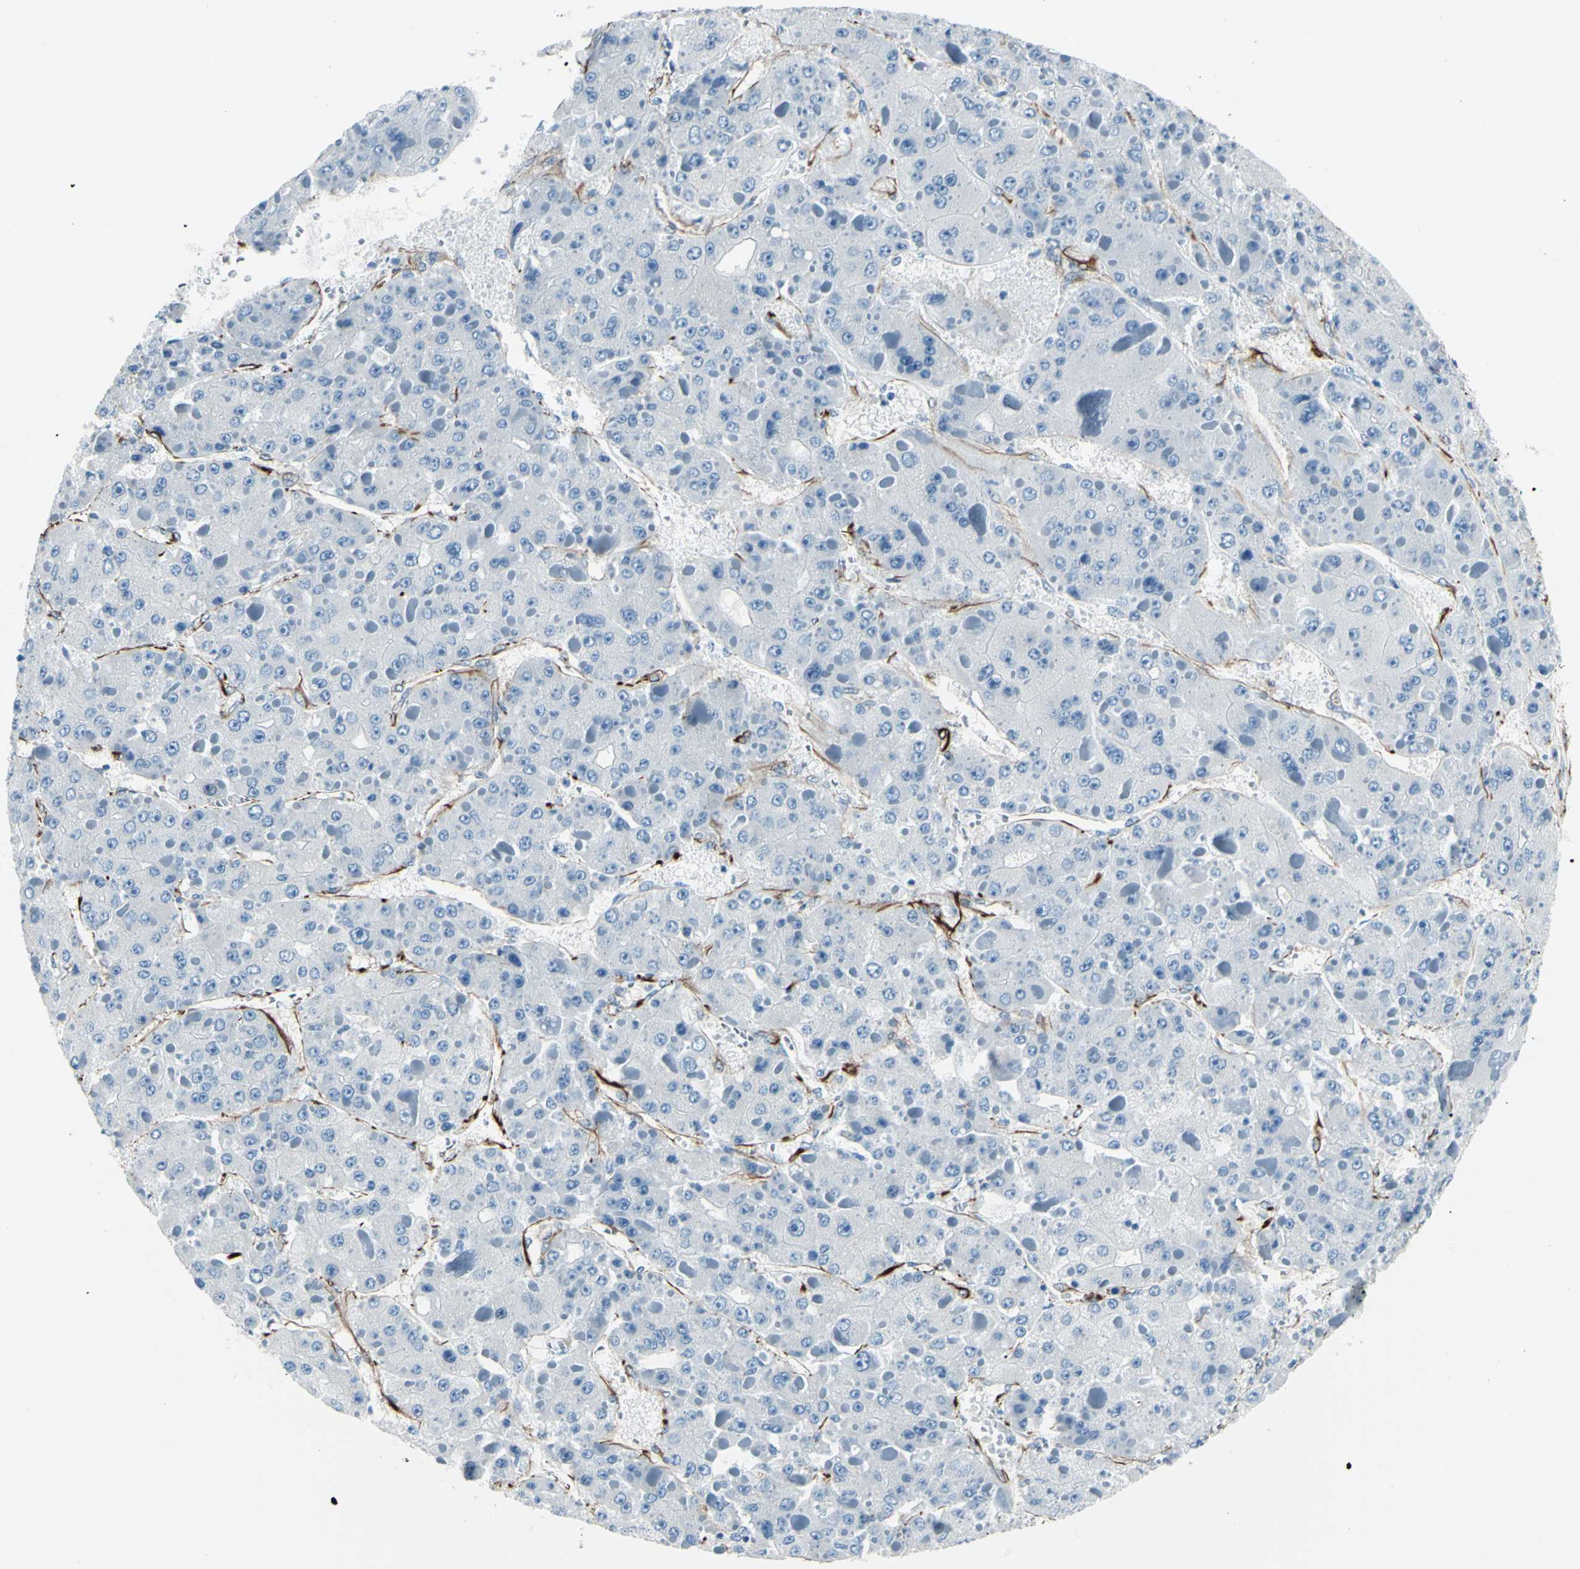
{"staining": {"intensity": "negative", "quantity": "none", "location": "none"}, "tissue": "liver cancer", "cell_type": "Tumor cells", "image_type": "cancer", "snomed": [{"axis": "morphology", "description": "Carcinoma, Hepatocellular, NOS"}, {"axis": "topography", "description": "Liver"}], "caption": "Immunohistochemistry (IHC) image of human hepatocellular carcinoma (liver) stained for a protein (brown), which displays no positivity in tumor cells.", "gene": "PTH2R", "patient": {"sex": "female", "age": 73}}